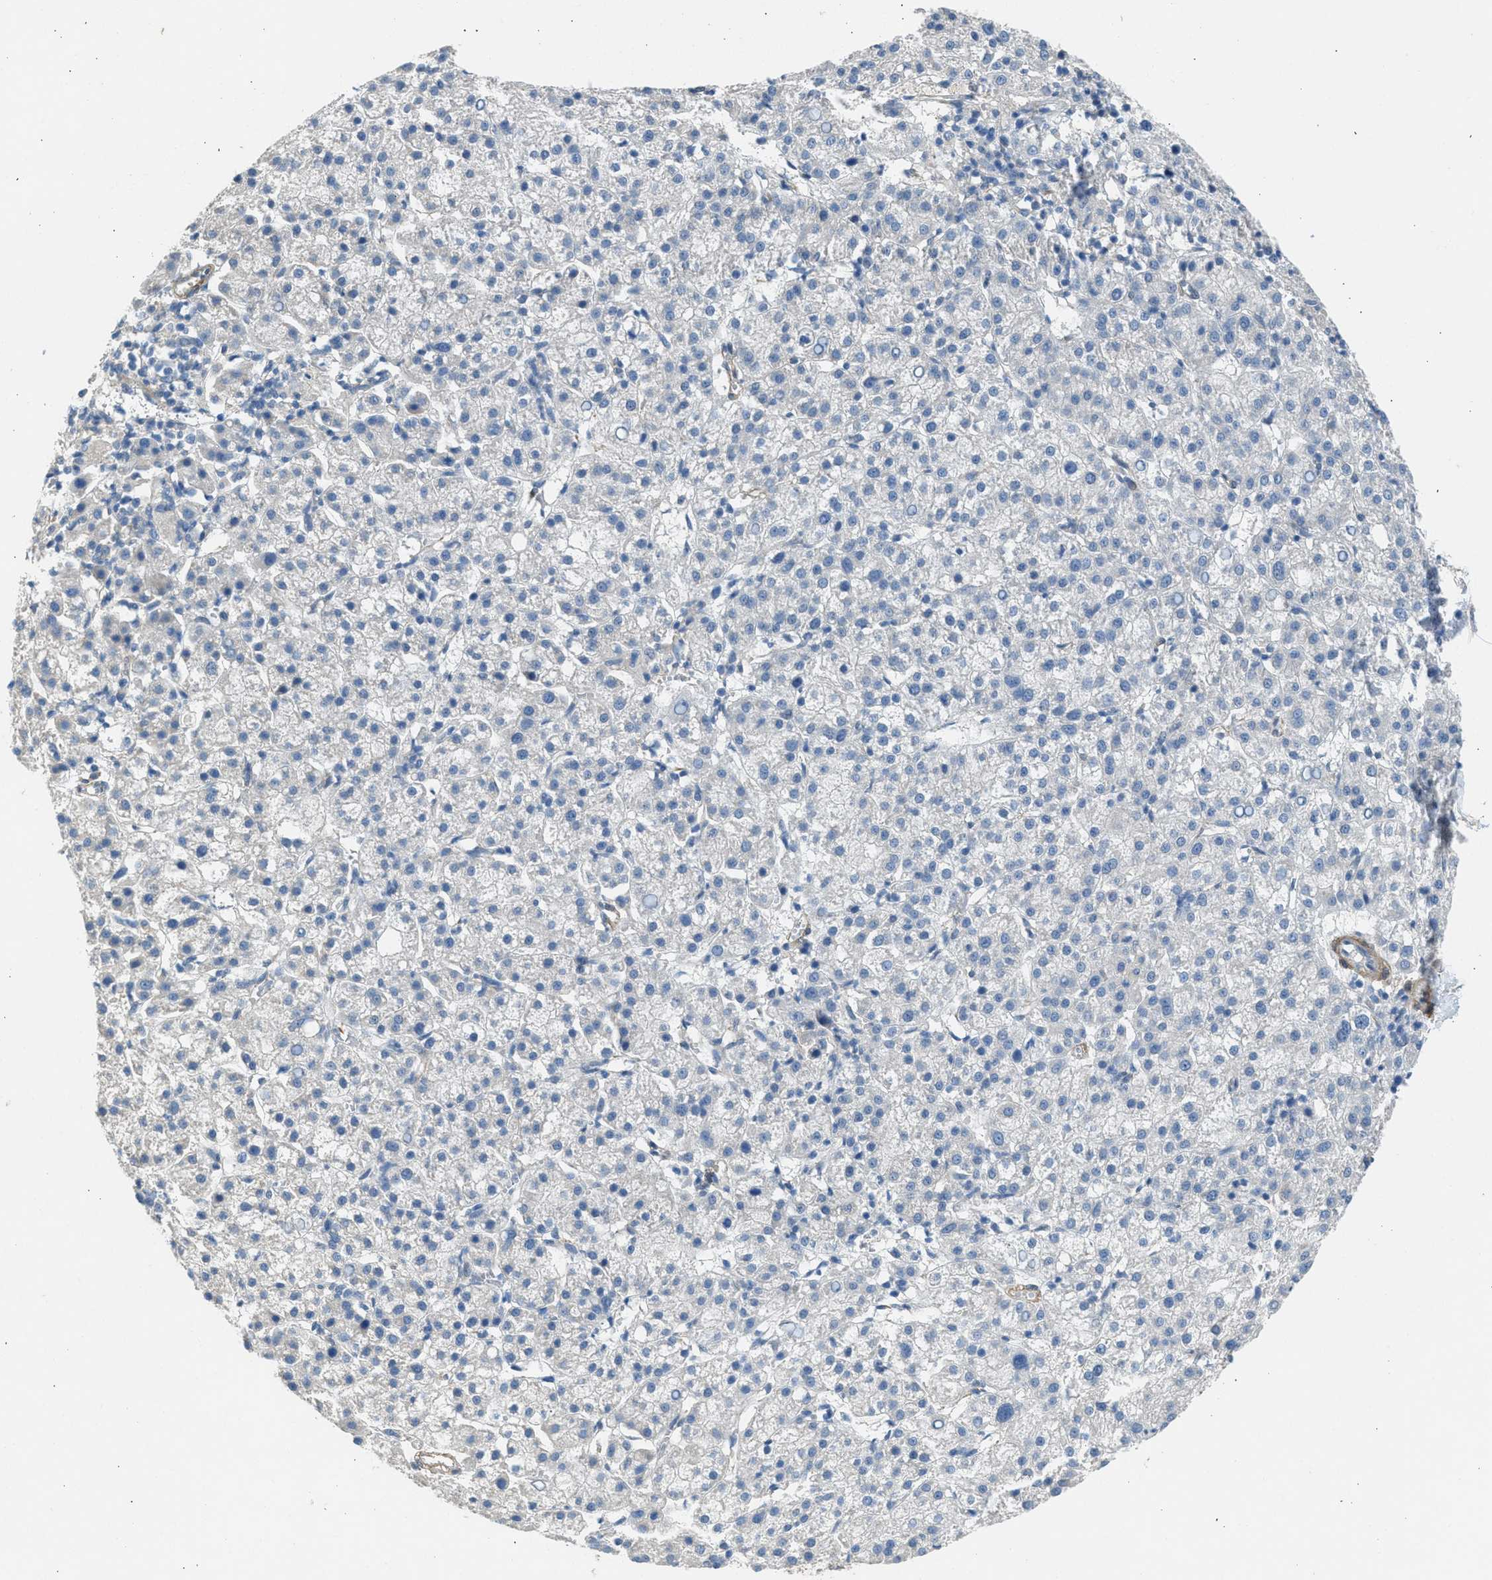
{"staining": {"intensity": "negative", "quantity": "none", "location": "none"}, "tissue": "liver cancer", "cell_type": "Tumor cells", "image_type": "cancer", "snomed": [{"axis": "morphology", "description": "Carcinoma, Hepatocellular, NOS"}, {"axis": "topography", "description": "Liver"}], "caption": "Tumor cells show no significant protein staining in hepatocellular carcinoma (liver). (DAB IHC with hematoxylin counter stain).", "gene": "PCNX3", "patient": {"sex": "female", "age": 58}}